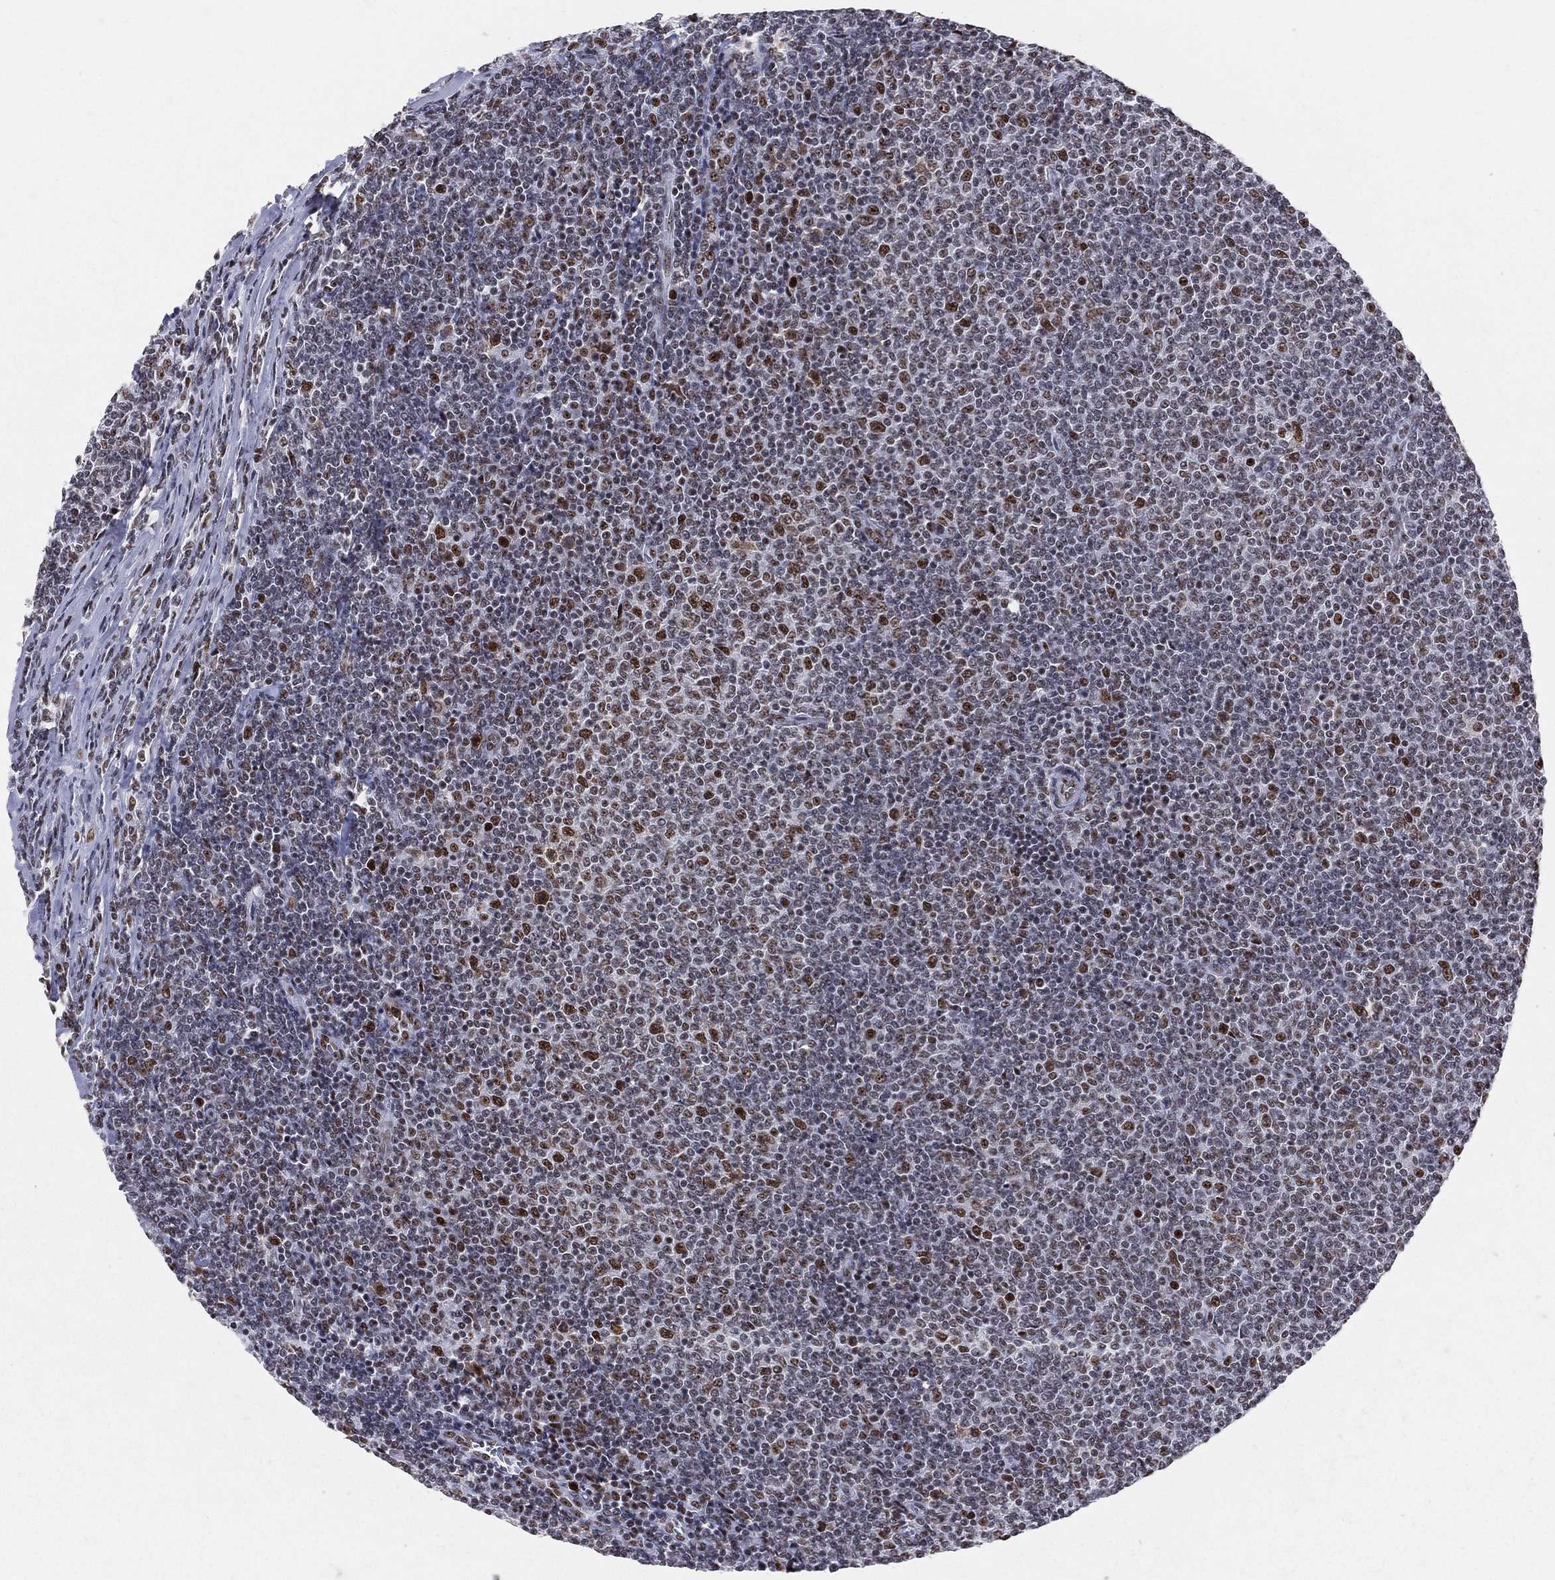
{"staining": {"intensity": "strong", "quantity": "<25%", "location": "nuclear"}, "tissue": "lymphoma", "cell_type": "Tumor cells", "image_type": "cancer", "snomed": [{"axis": "morphology", "description": "Malignant lymphoma, non-Hodgkin's type, Low grade"}, {"axis": "topography", "description": "Lymph node"}], "caption": "A medium amount of strong nuclear positivity is seen in approximately <25% of tumor cells in lymphoma tissue. The staining was performed using DAB (3,3'-diaminobenzidine) to visualize the protein expression in brown, while the nuclei were stained in blue with hematoxylin (Magnification: 20x).", "gene": "CDK7", "patient": {"sex": "male", "age": 52}}